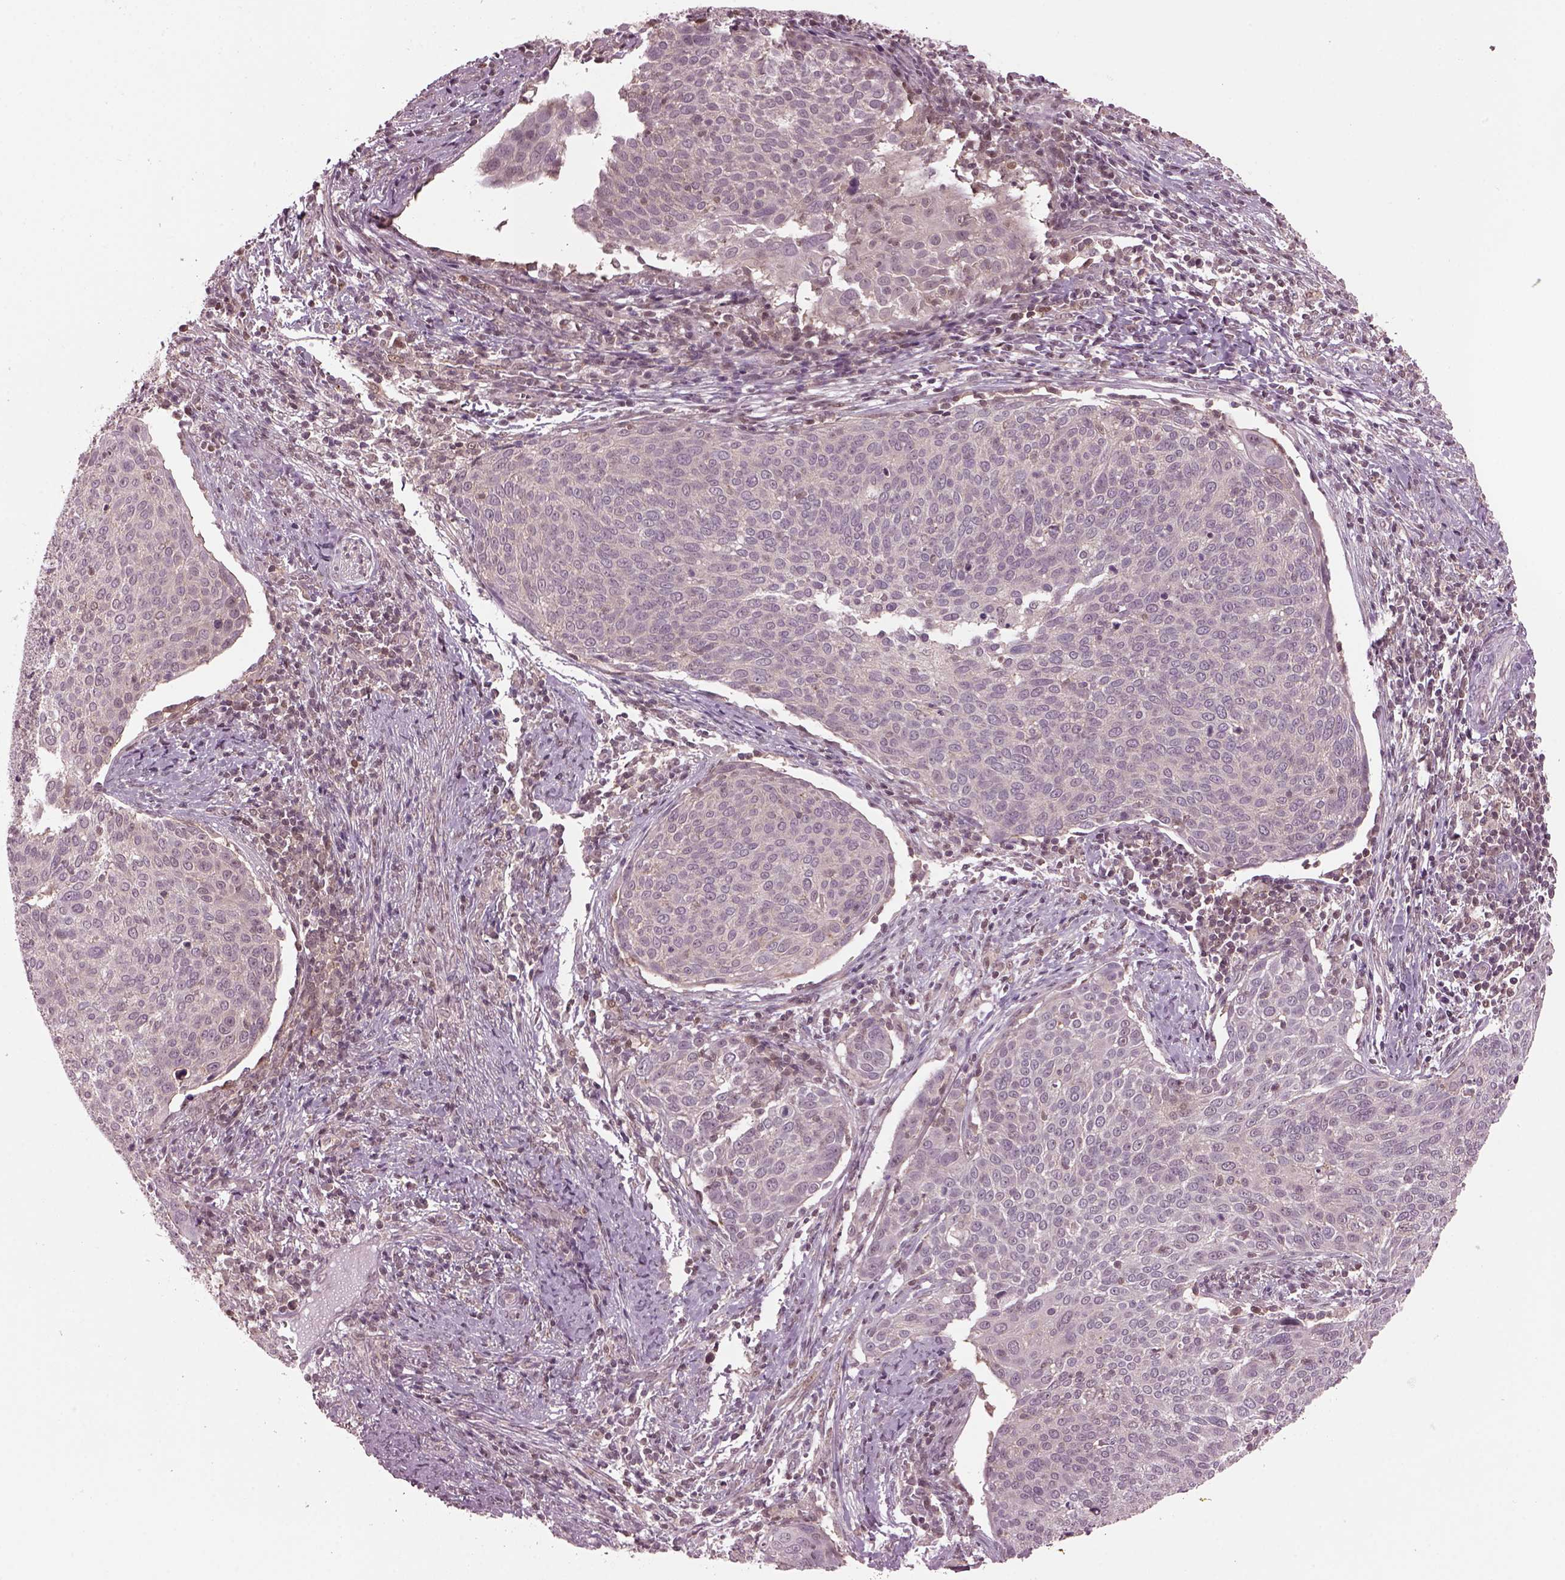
{"staining": {"intensity": "negative", "quantity": "none", "location": "none"}, "tissue": "cervical cancer", "cell_type": "Tumor cells", "image_type": "cancer", "snomed": [{"axis": "morphology", "description": "Squamous cell carcinoma, NOS"}, {"axis": "topography", "description": "Cervix"}], "caption": "Tumor cells show no significant staining in cervical squamous cell carcinoma. (IHC, brightfield microscopy, high magnification).", "gene": "SRI", "patient": {"sex": "female", "age": 39}}